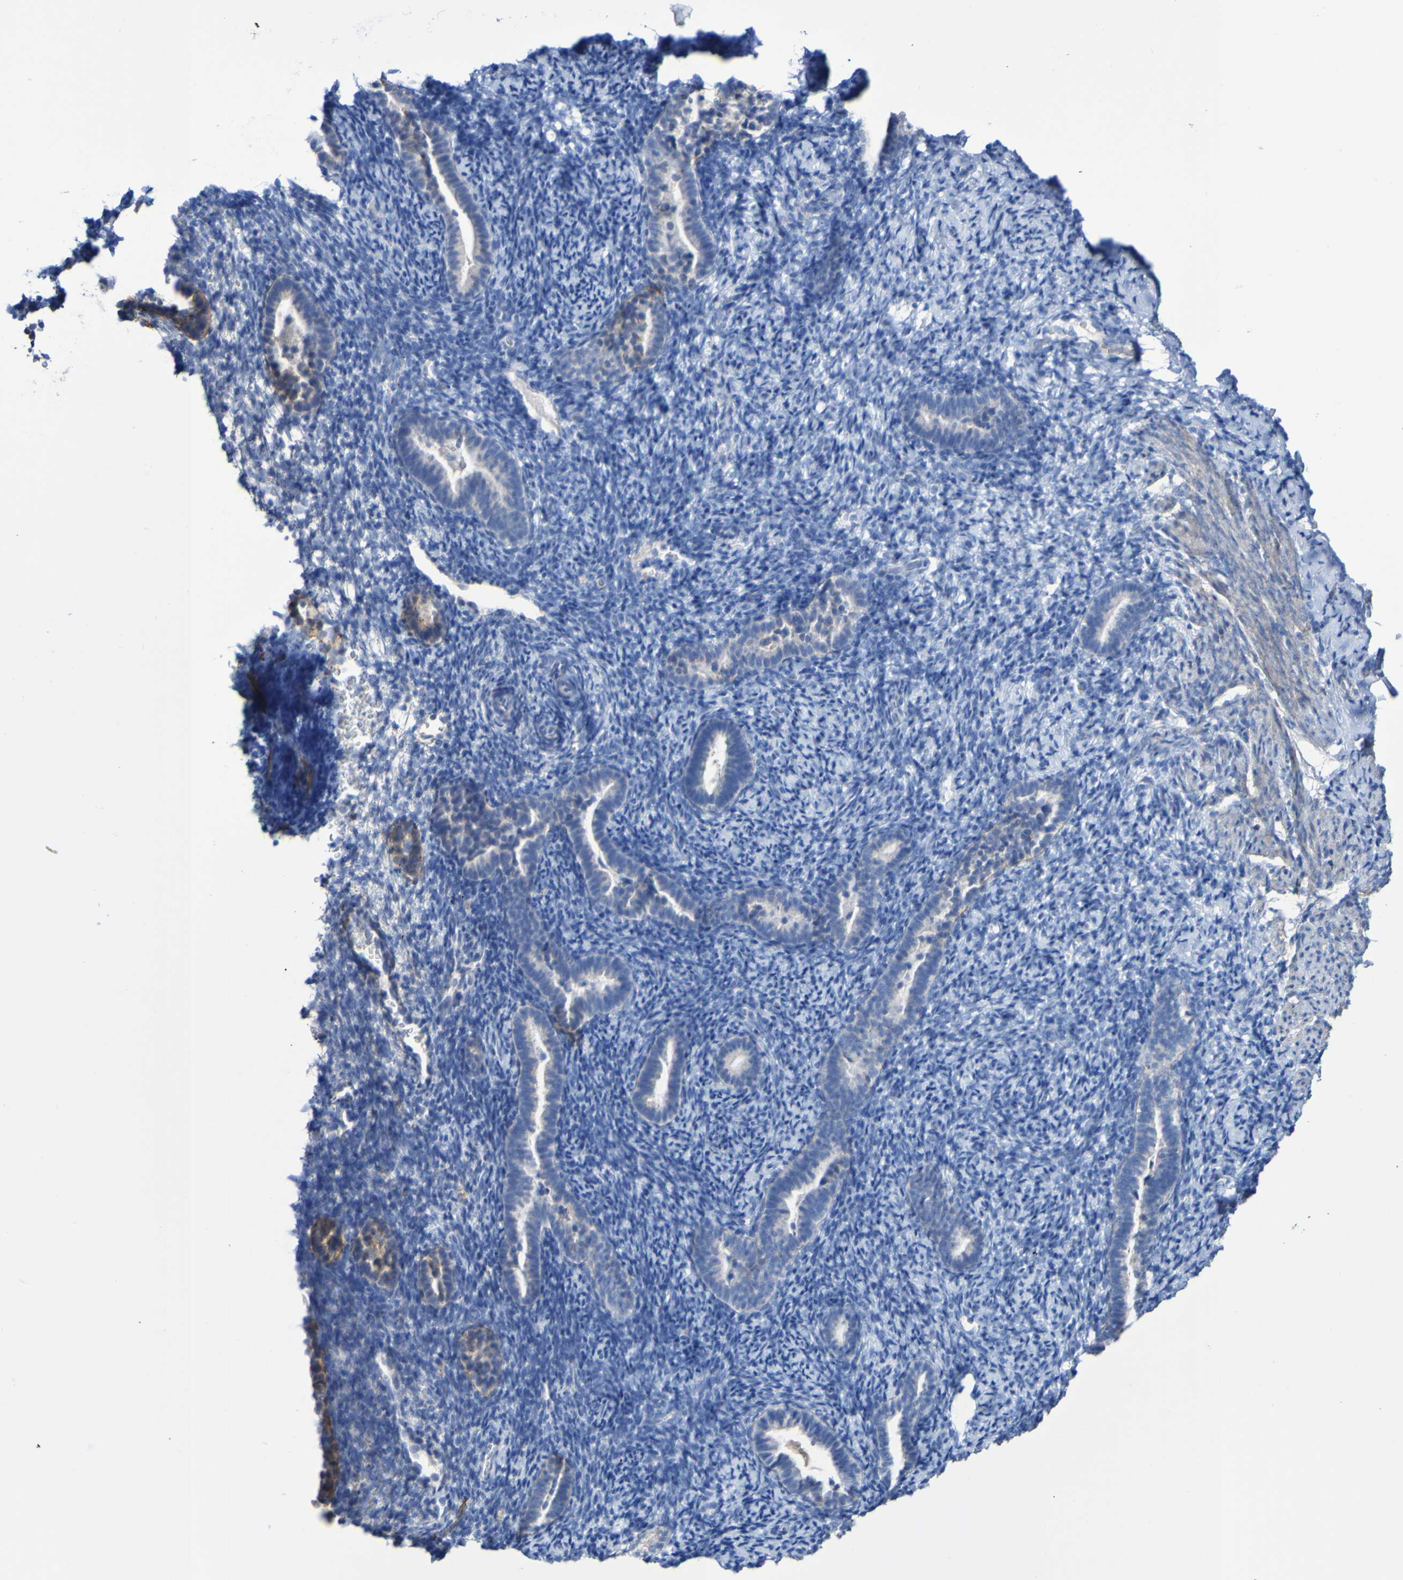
{"staining": {"intensity": "negative", "quantity": "none", "location": "none"}, "tissue": "endometrium", "cell_type": "Cells in endometrial stroma", "image_type": "normal", "snomed": [{"axis": "morphology", "description": "Normal tissue, NOS"}, {"axis": "topography", "description": "Endometrium"}], "caption": "This is a image of IHC staining of unremarkable endometrium, which shows no expression in cells in endometrial stroma. The staining is performed using DAB (3,3'-diaminobenzidine) brown chromogen with nuclei counter-stained in using hematoxylin.", "gene": "SGCB", "patient": {"sex": "female", "age": 51}}